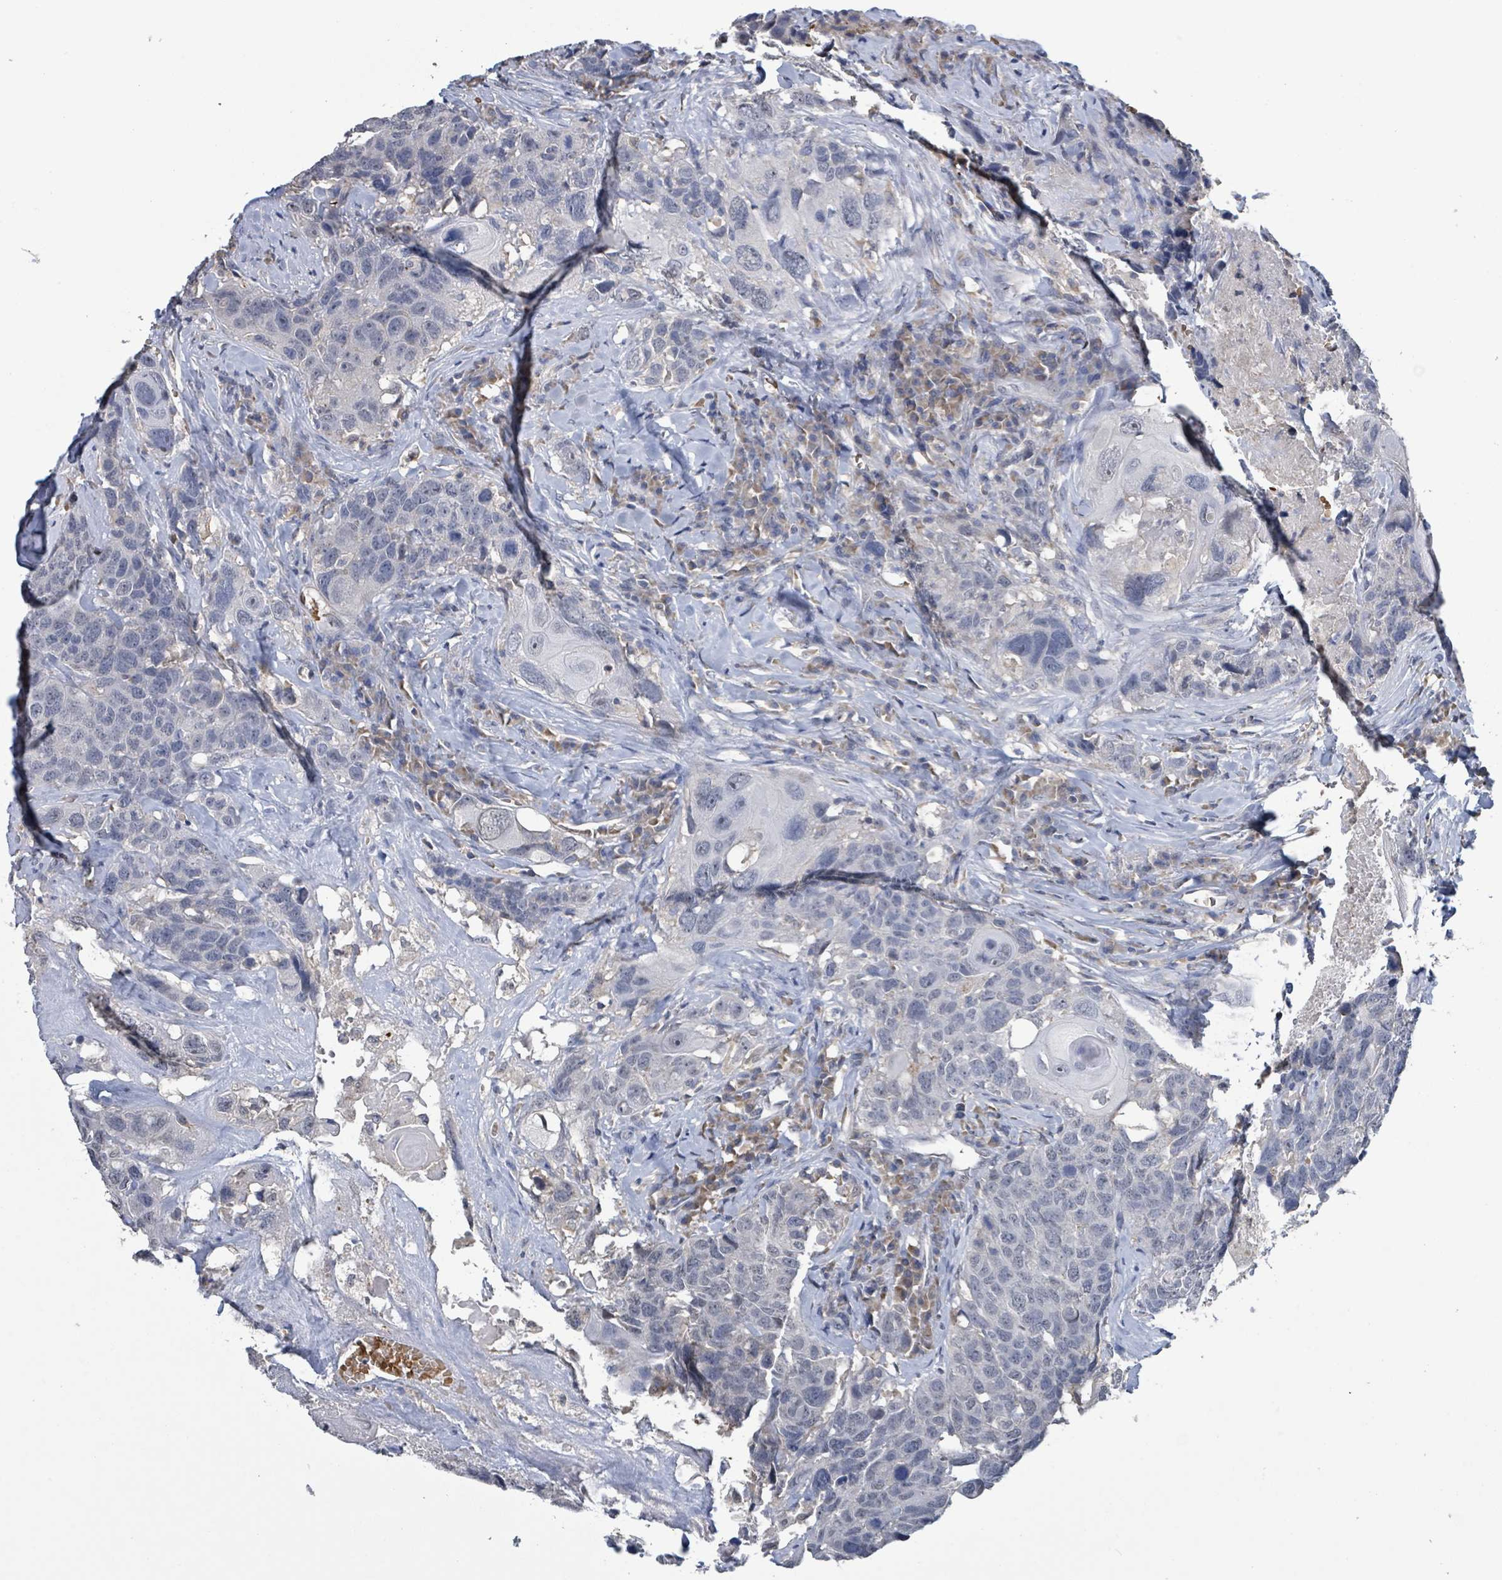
{"staining": {"intensity": "negative", "quantity": "none", "location": "none"}, "tissue": "head and neck cancer", "cell_type": "Tumor cells", "image_type": "cancer", "snomed": [{"axis": "morphology", "description": "Squamous cell carcinoma, NOS"}, {"axis": "topography", "description": "Head-Neck"}], "caption": "Immunohistochemical staining of head and neck cancer (squamous cell carcinoma) reveals no significant positivity in tumor cells. Brightfield microscopy of immunohistochemistry (IHC) stained with DAB (3,3'-diaminobenzidine) (brown) and hematoxylin (blue), captured at high magnification.", "gene": "SEBOX", "patient": {"sex": "male", "age": 66}}